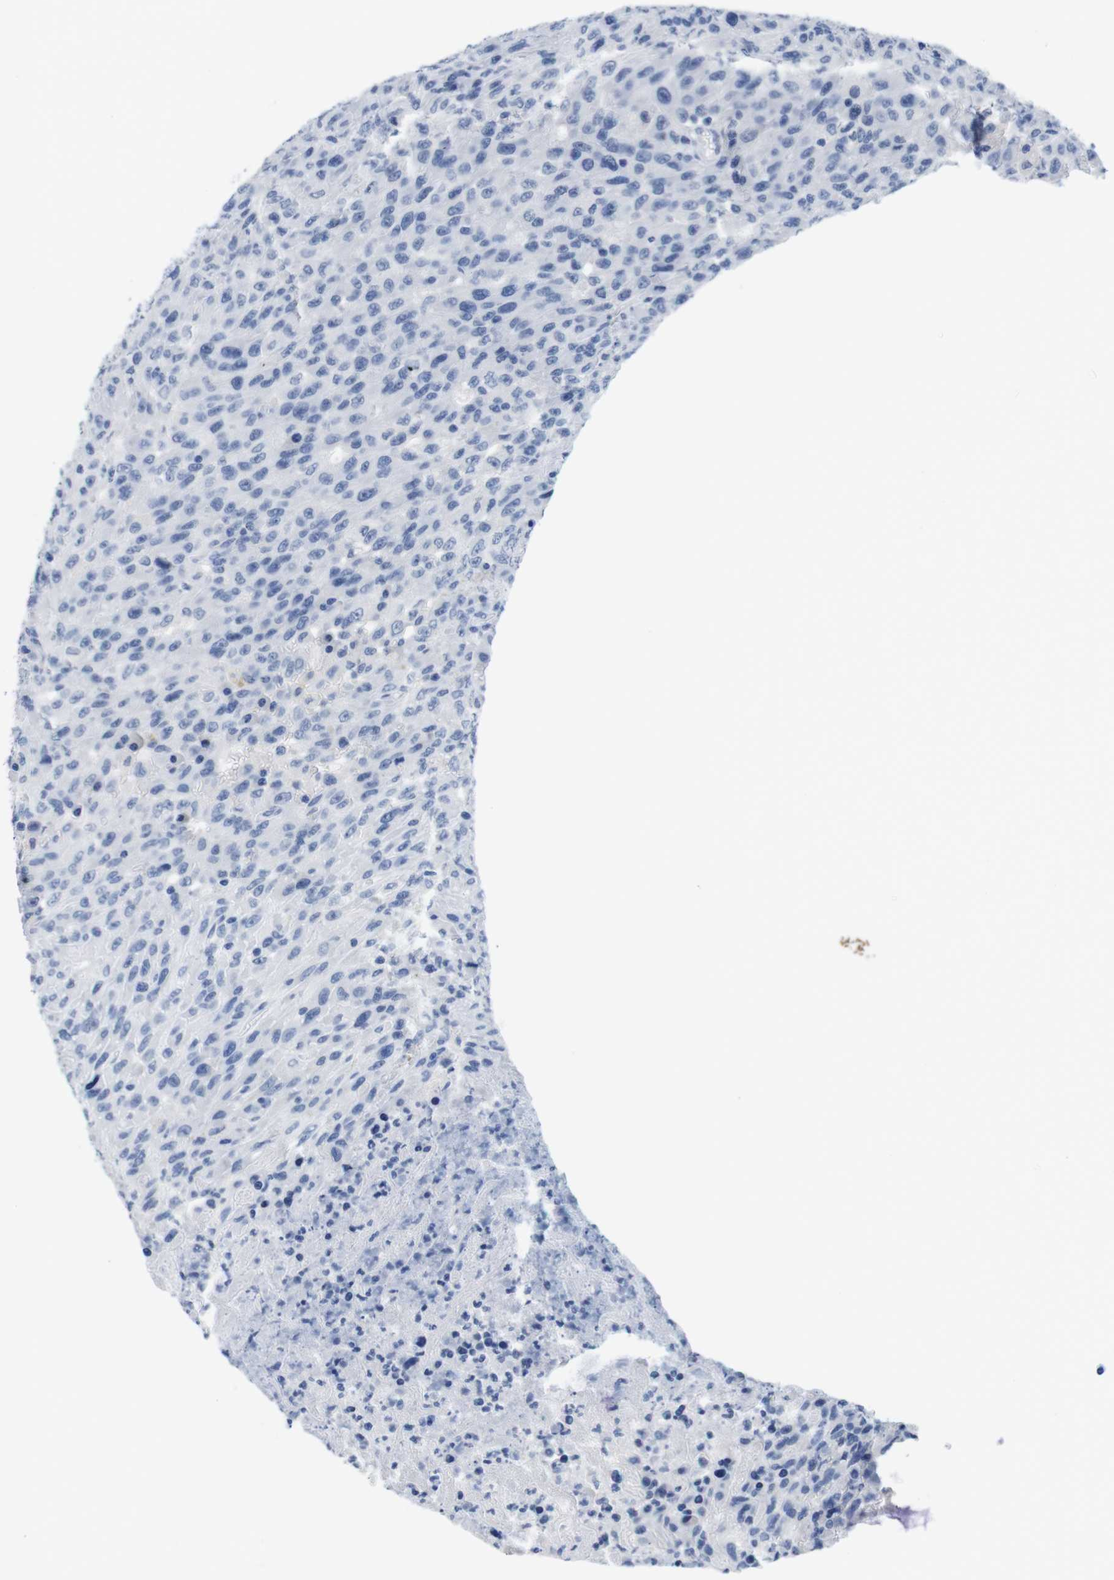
{"staining": {"intensity": "negative", "quantity": "none", "location": "none"}, "tissue": "urothelial cancer", "cell_type": "Tumor cells", "image_type": "cancer", "snomed": [{"axis": "morphology", "description": "Urothelial carcinoma, High grade"}, {"axis": "topography", "description": "Urinary bladder"}], "caption": "Immunohistochemistry histopathology image of urothelial cancer stained for a protein (brown), which demonstrates no positivity in tumor cells. (Brightfield microscopy of DAB (3,3'-diaminobenzidine) immunohistochemistry at high magnification).", "gene": "MAP6", "patient": {"sex": "male", "age": 66}}